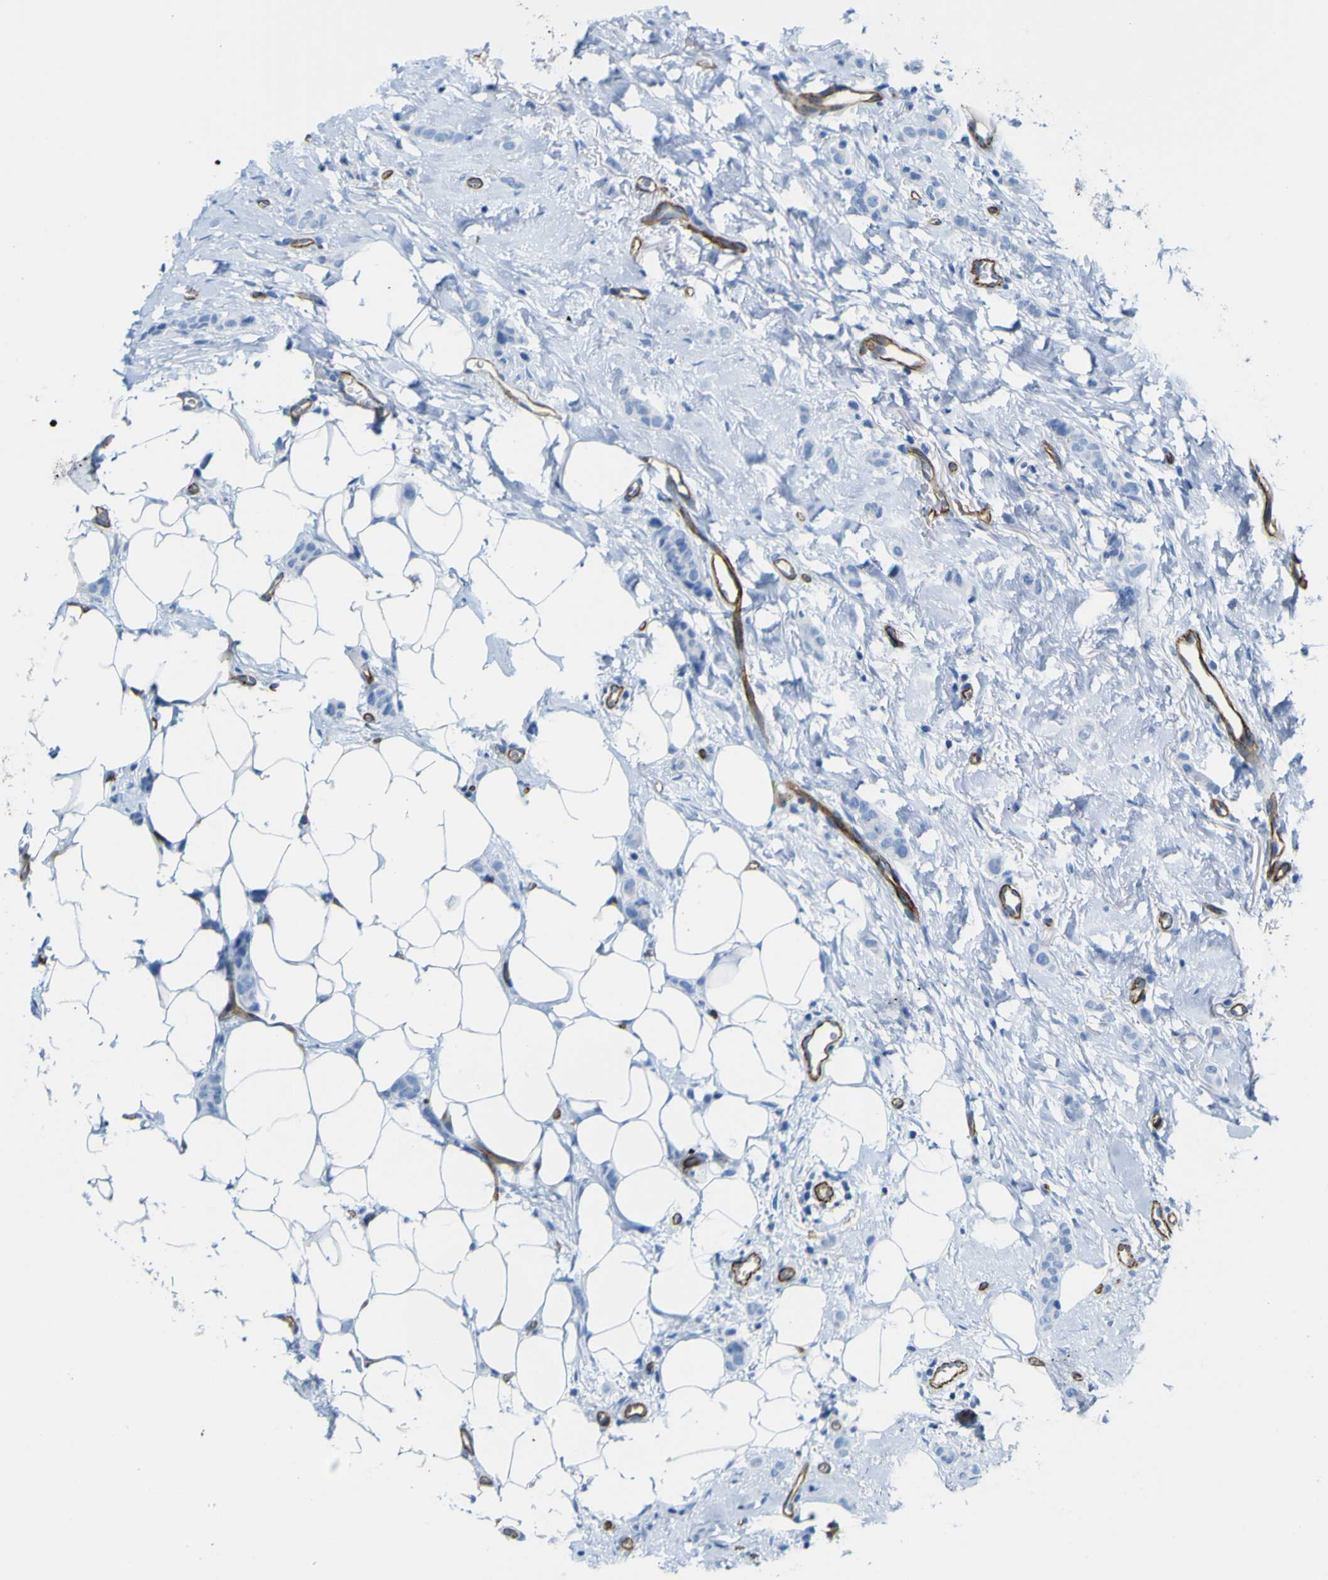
{"staining": {"intensity": "negative", "quantity": "none", "location": "none"}, "tissue": "breast cancer", "cell_type": "Tumor cells", "image_type": "cancer", "snomed": [{"axis": "morphology", "description": "Lobular carcinoma"}, {"axis": "topography", "description": "Skin"}, {"axis": "topography", "description": "Breast"}], "caption": "IHC image of human lobular carcinoma (breast) stained for a protein (brown), which exhibits no positivity in tumor cells.", "gene": "CD93", "patient": {"sex": "female", "age": 46}}